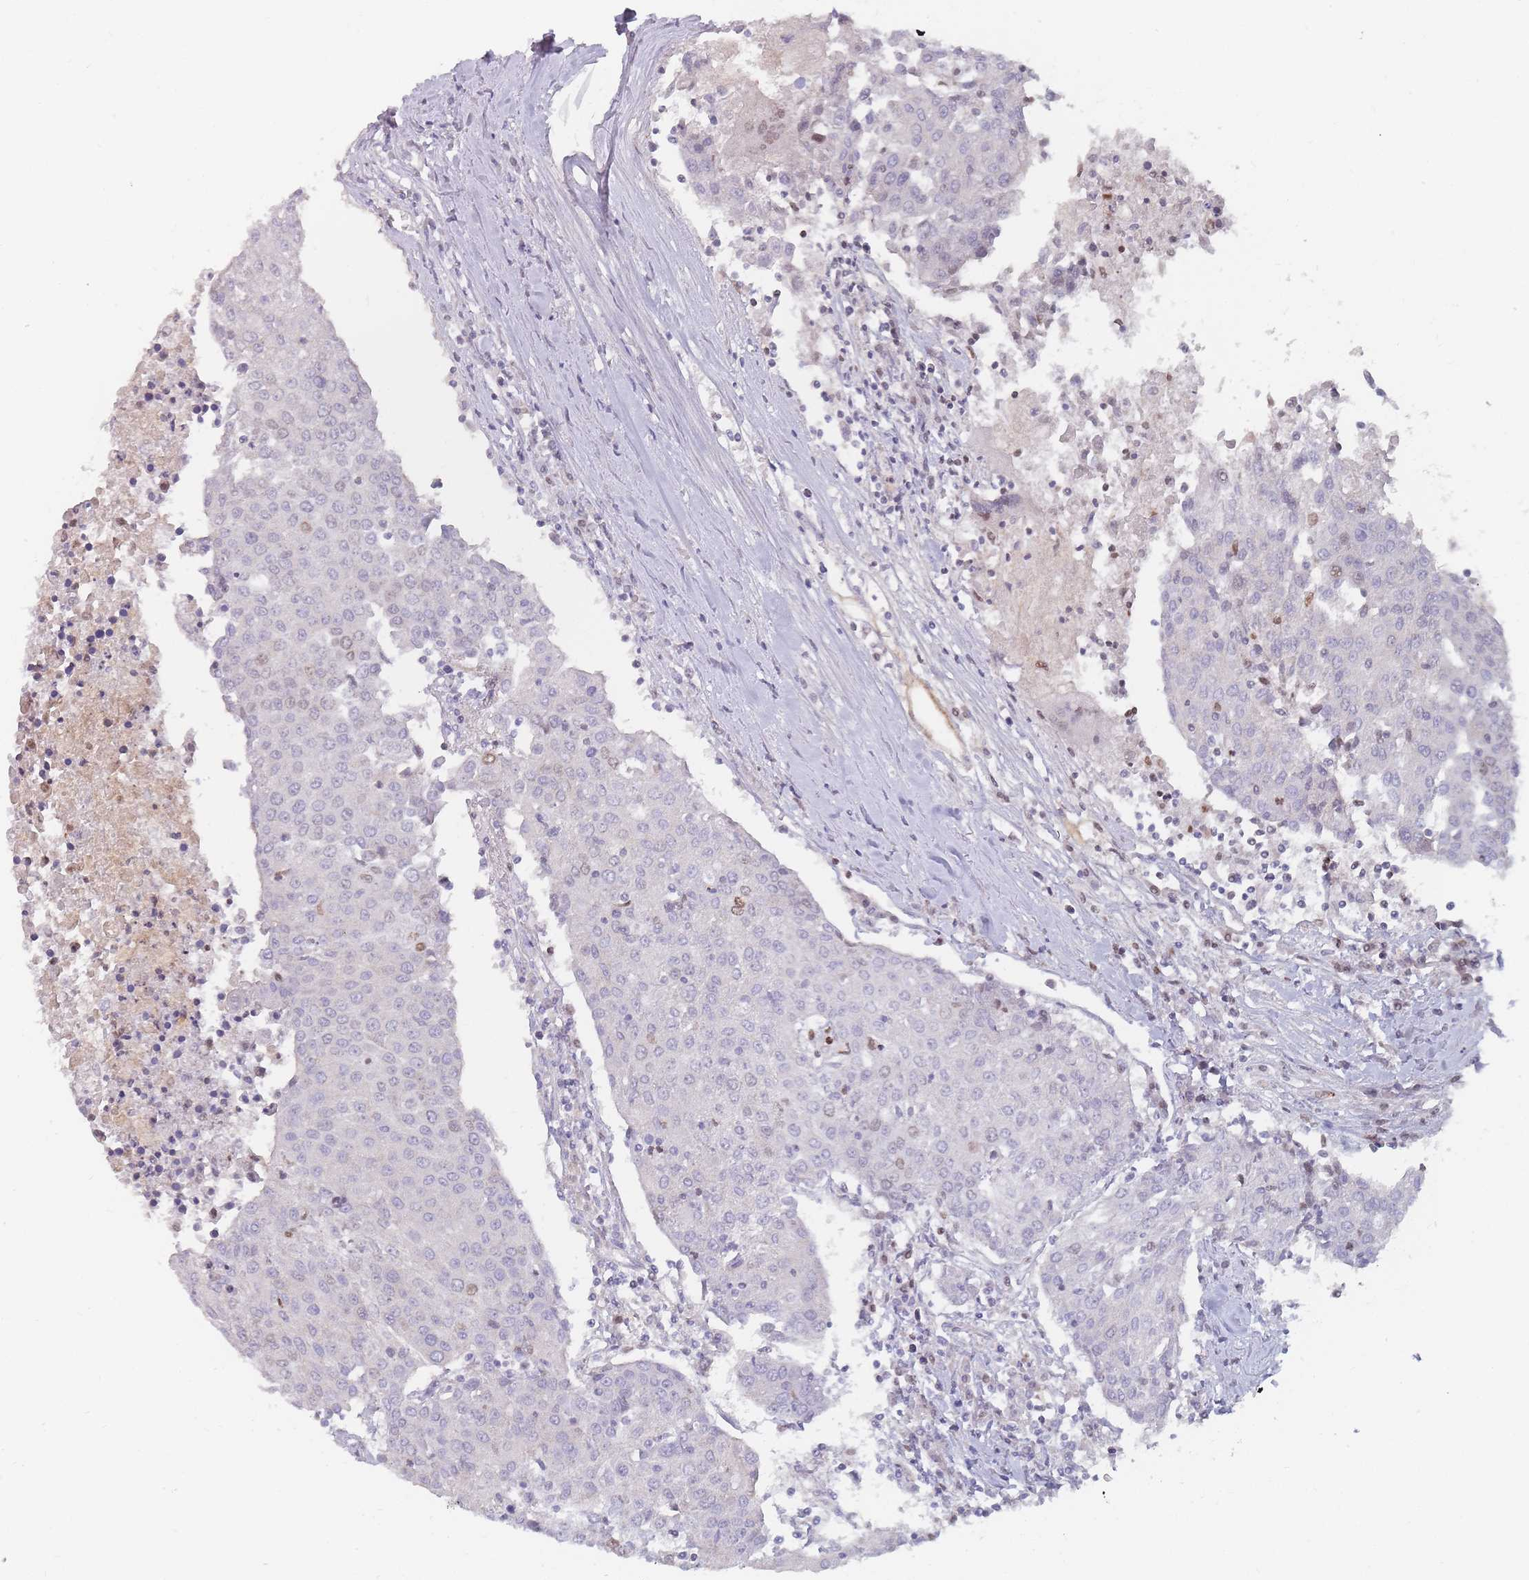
{"staining": {"intensity": "moderate", "quantity": "<25%", "location": "nuclear"}, "tissue": "urothelial cancer", "cell_type": "Tumor cells", "image_type": "cancer", "snomed": [{"axis": "morphology", "description": "Urothelial carcinoma, High grade"}, {"axis": "topography", "description": "Urinary bladder"}], "caption": "About <25% of tumor cells in human urothelial cancer demonstrate moderate nuclear protein staining as visualized by brown immunohistochemical staining.", "gene": "PRG4", "patient": {"sex": "female", "age": 85}}